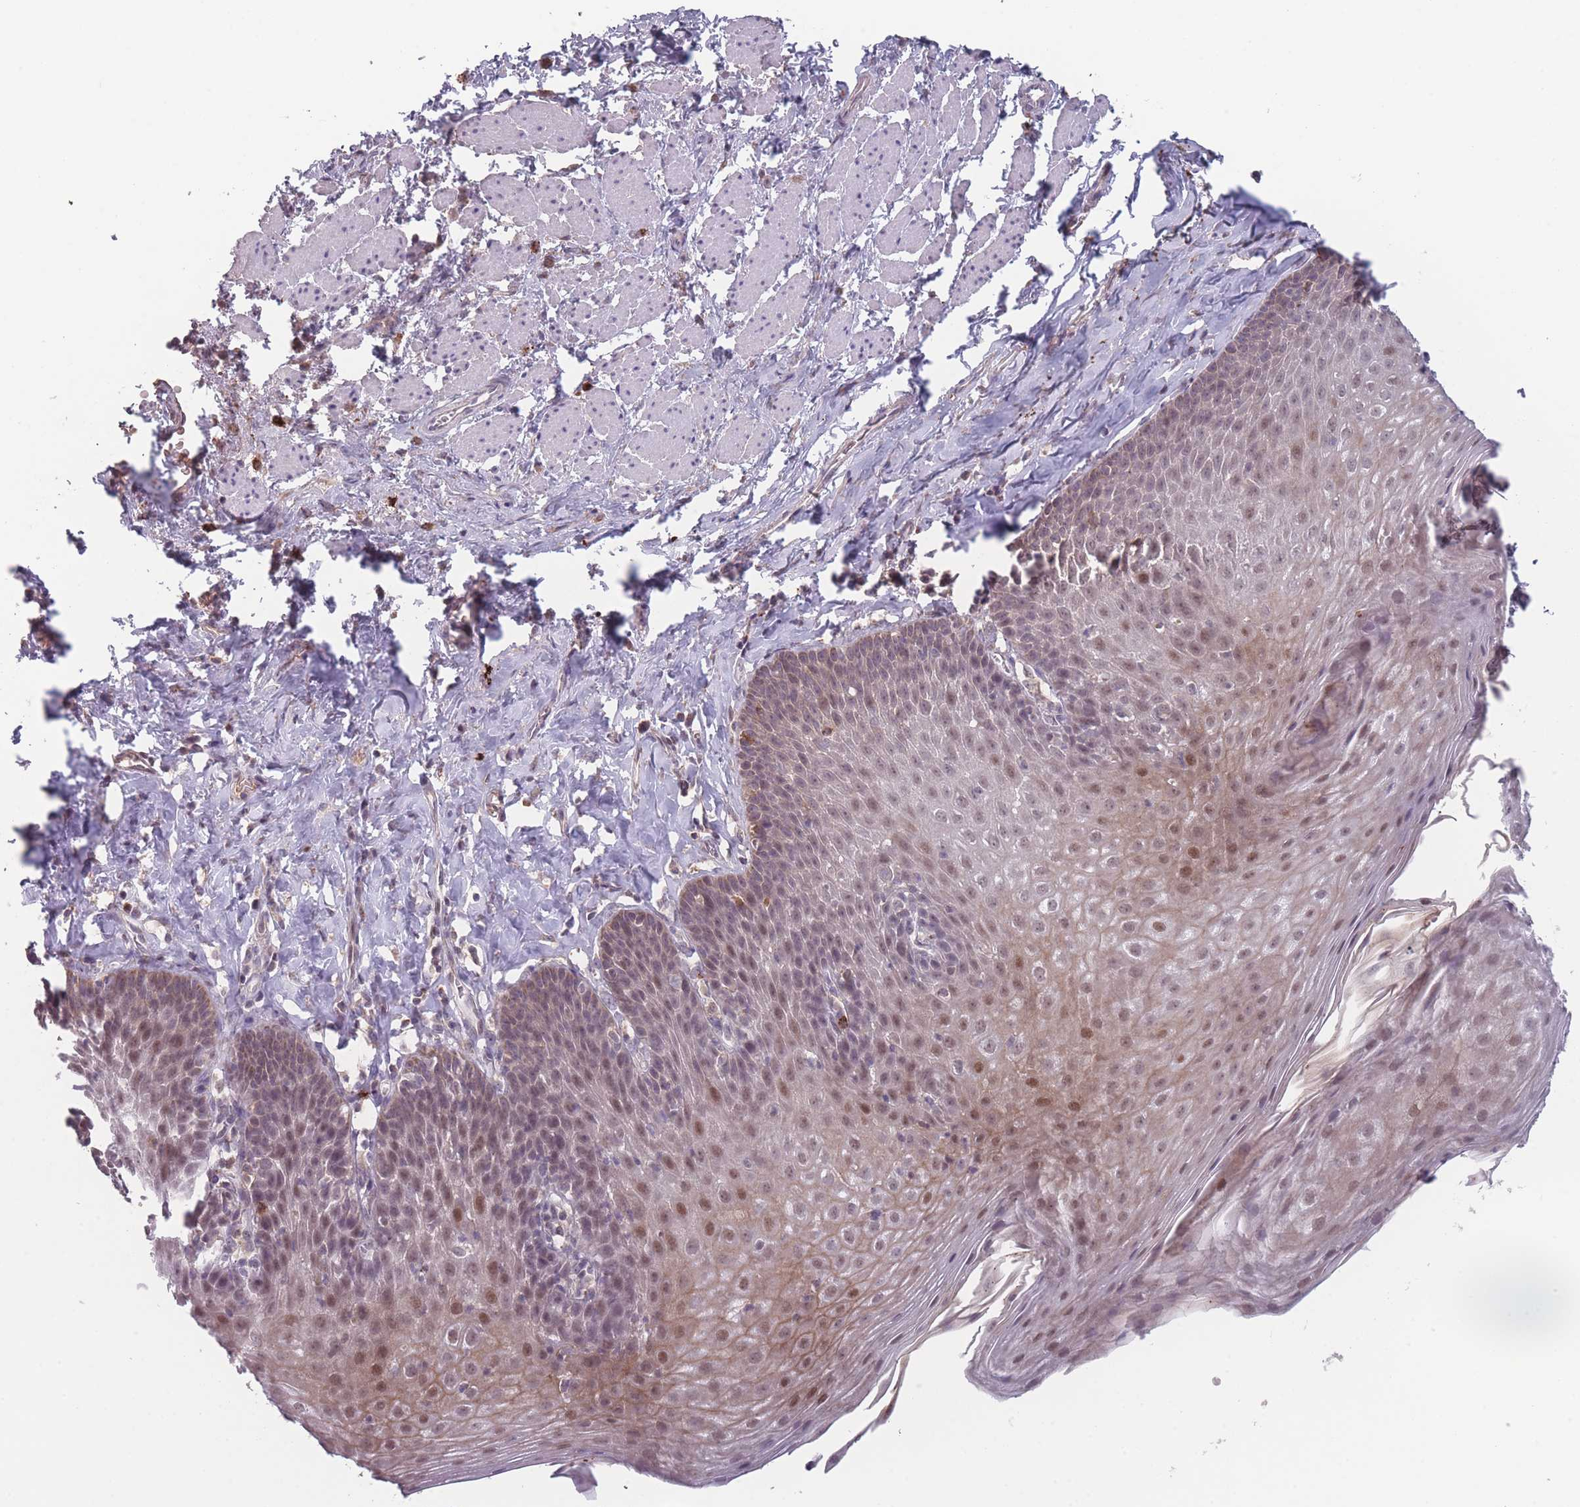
{"staining": {"intensity": "moderate", "quantity": ">75%", "location": "cytoplasmic/membranous,nuclear"}, "tissue": "esophagus", "cell_type": "Squamous epithelial cells", "image_type": "normal", "snomed": [{"axis": "morphology", "description": "Normal tissue, NOS"}, {"axis": "topography", "description": "Esophagus"}], "caption": "A medium amount of moderate cytoplasmic/membranous,nuclear expression is seen in about >75% of squamous epithelial cells in unremarkable esophagus. (DAB (3,3'-diaminobenzidine) = brown stain, brightfield microscopy at high magnification).", "gene": "TMEM232", "patient": {"sex": "female", "age": 61}}